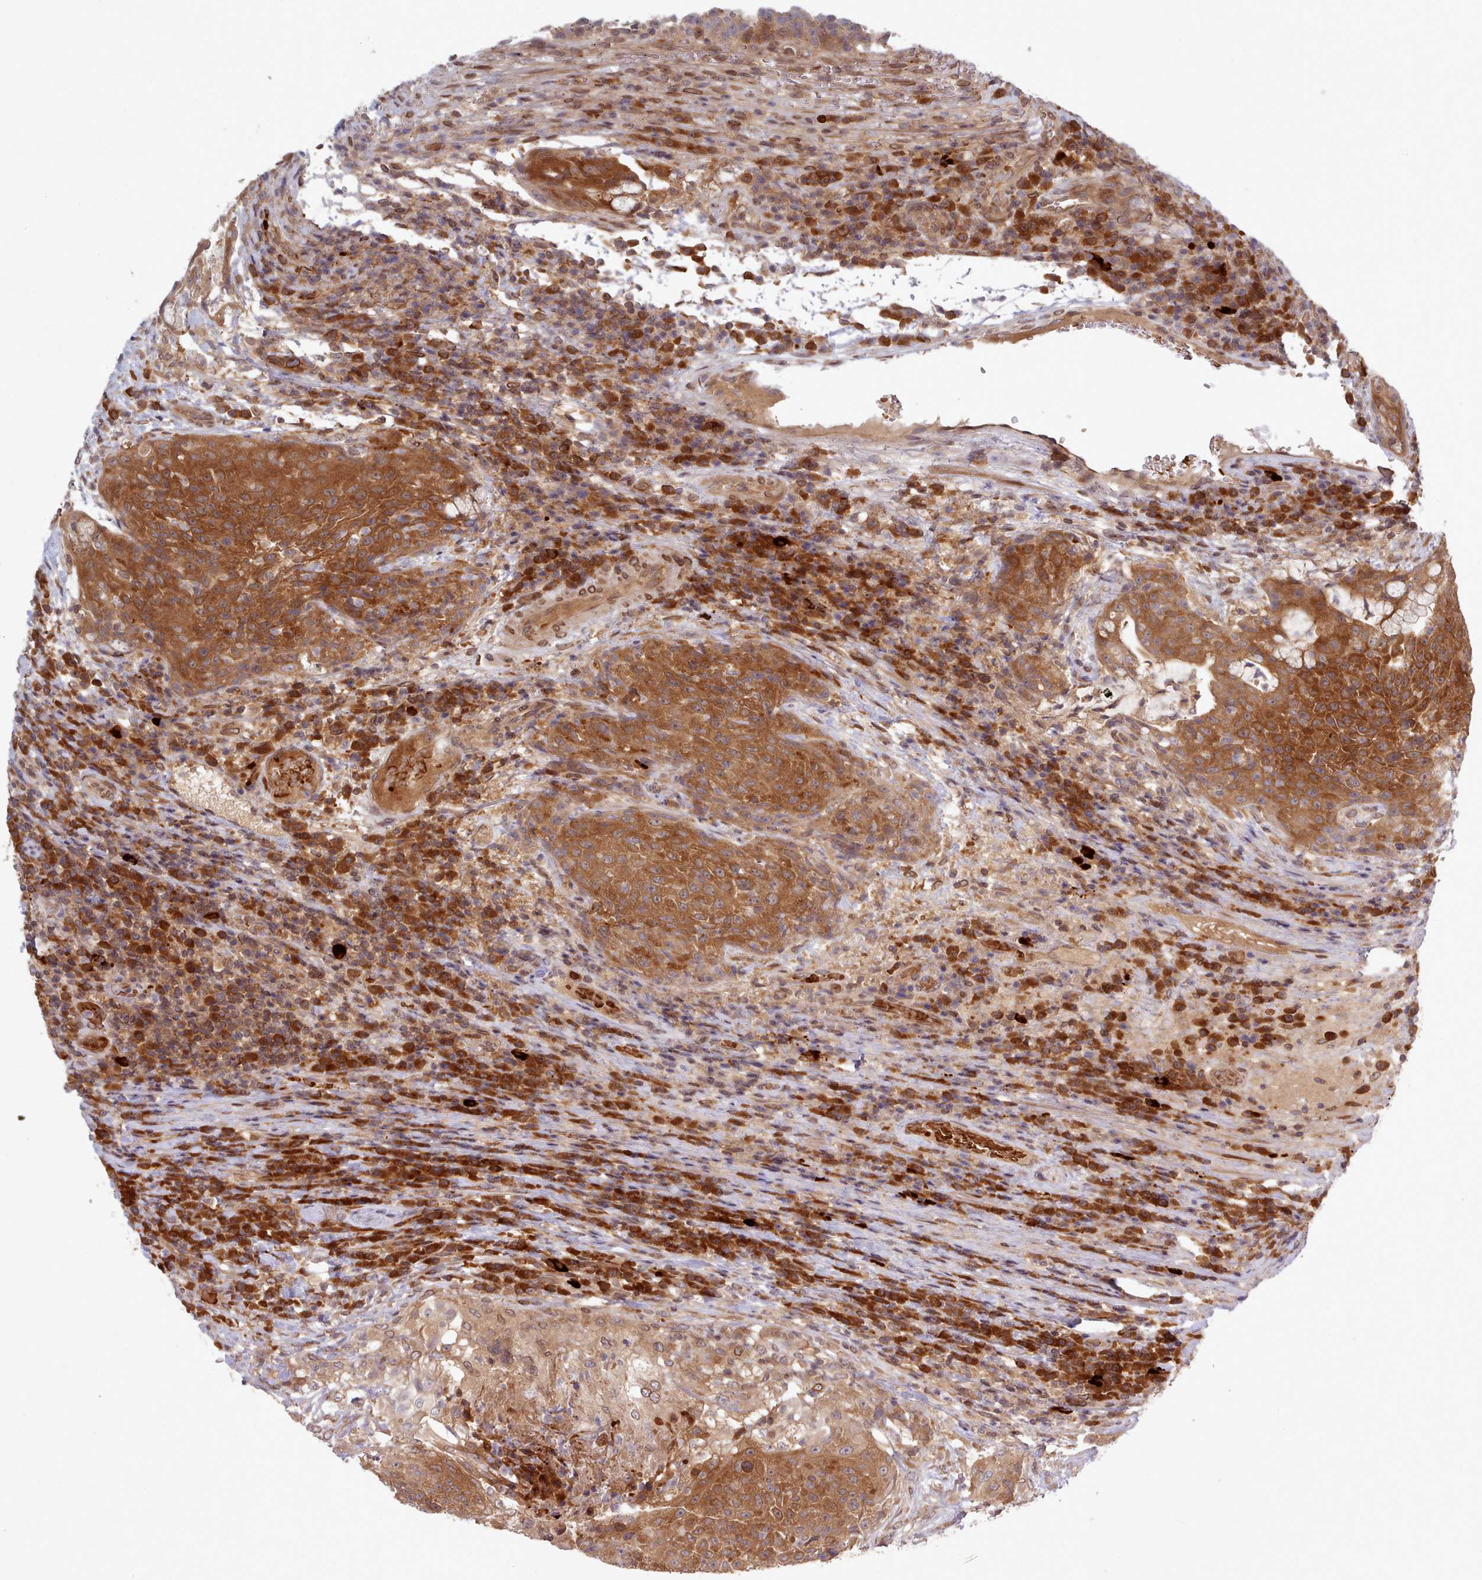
{"staining": {"intensity": "strong", "quantity": ">75%", "location": "cytoplasmic/membranous"}, "tissue": "urothelial cancer", "cell_type": "Tumor cells", "image_type": "cancer", "snomed": [{"axis": "morphology", "description": "Urothelial carcinoma, High grade"}, {"axis": "topography", "description": "Urinary bladder"}], "caption": "Protein staining of urothelial cancer tissue demonstrates strong cytoplasmic/membranous staining in about >75% of tumor cells.", "gene": "UBE2G1", "patient": {"sex": "female", "age": 63}}